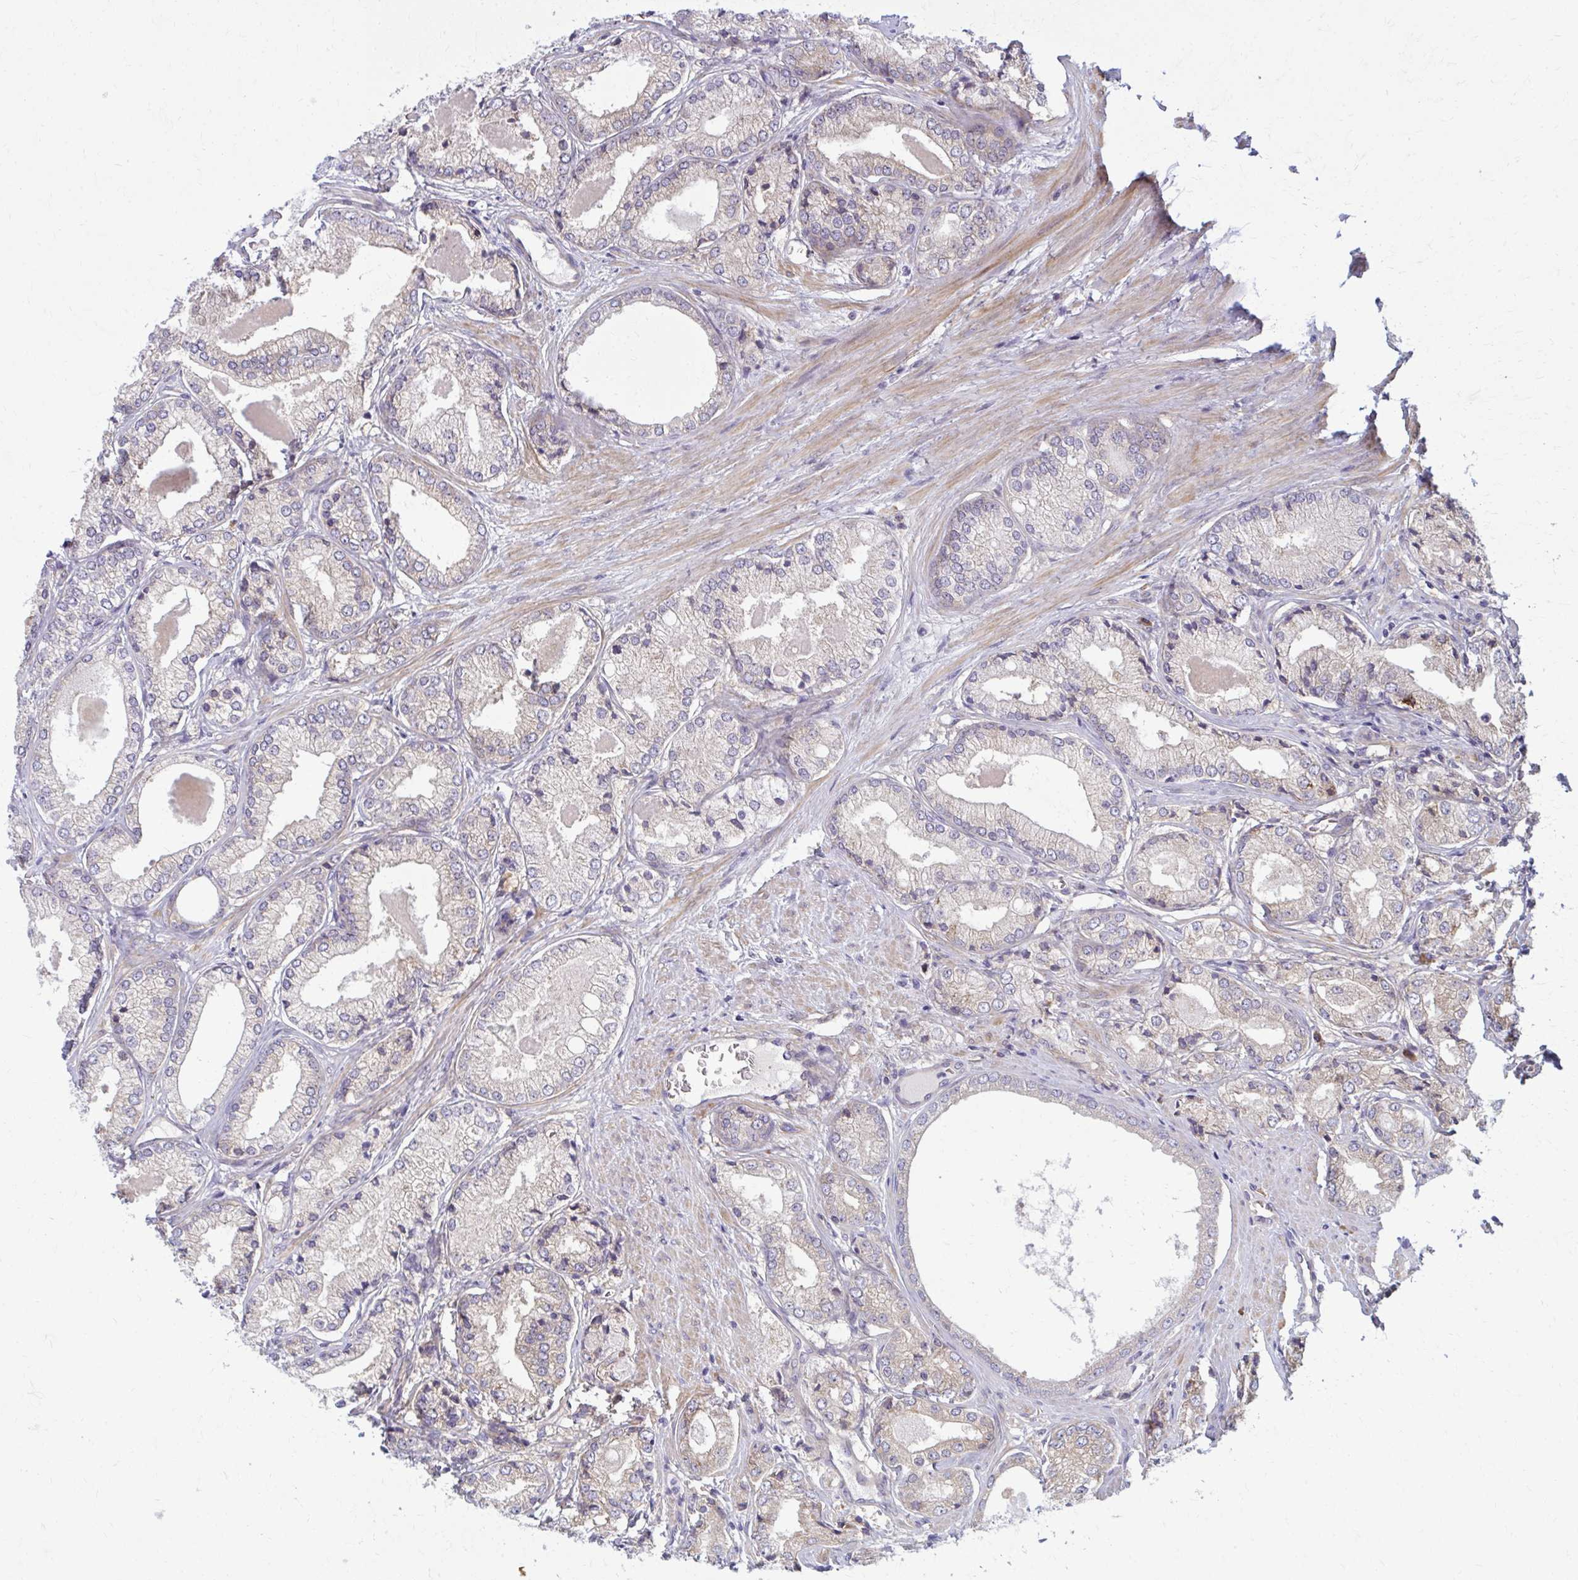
{"staining": {"intensity": "weak", "quantity": "<25%", "location": "cytoplasmic/membranous"}, "tissue": "prostate cancer", "cell_type": "Tumor cells", "image_type": "cancer", "snomed": [{"axis": "morphology", "description": "Adenocarcinoma, NOS"}, {"axis": "morphology", "description": "Adenocarcinoma, Low grade"}, {"axis": "topography", "description": "Prostate"}], "caption": "Tumor cells show no significant positivity in prostate cancer.", "gene": "CEMP1", "patient": {"sex": "male", "age": 68}}